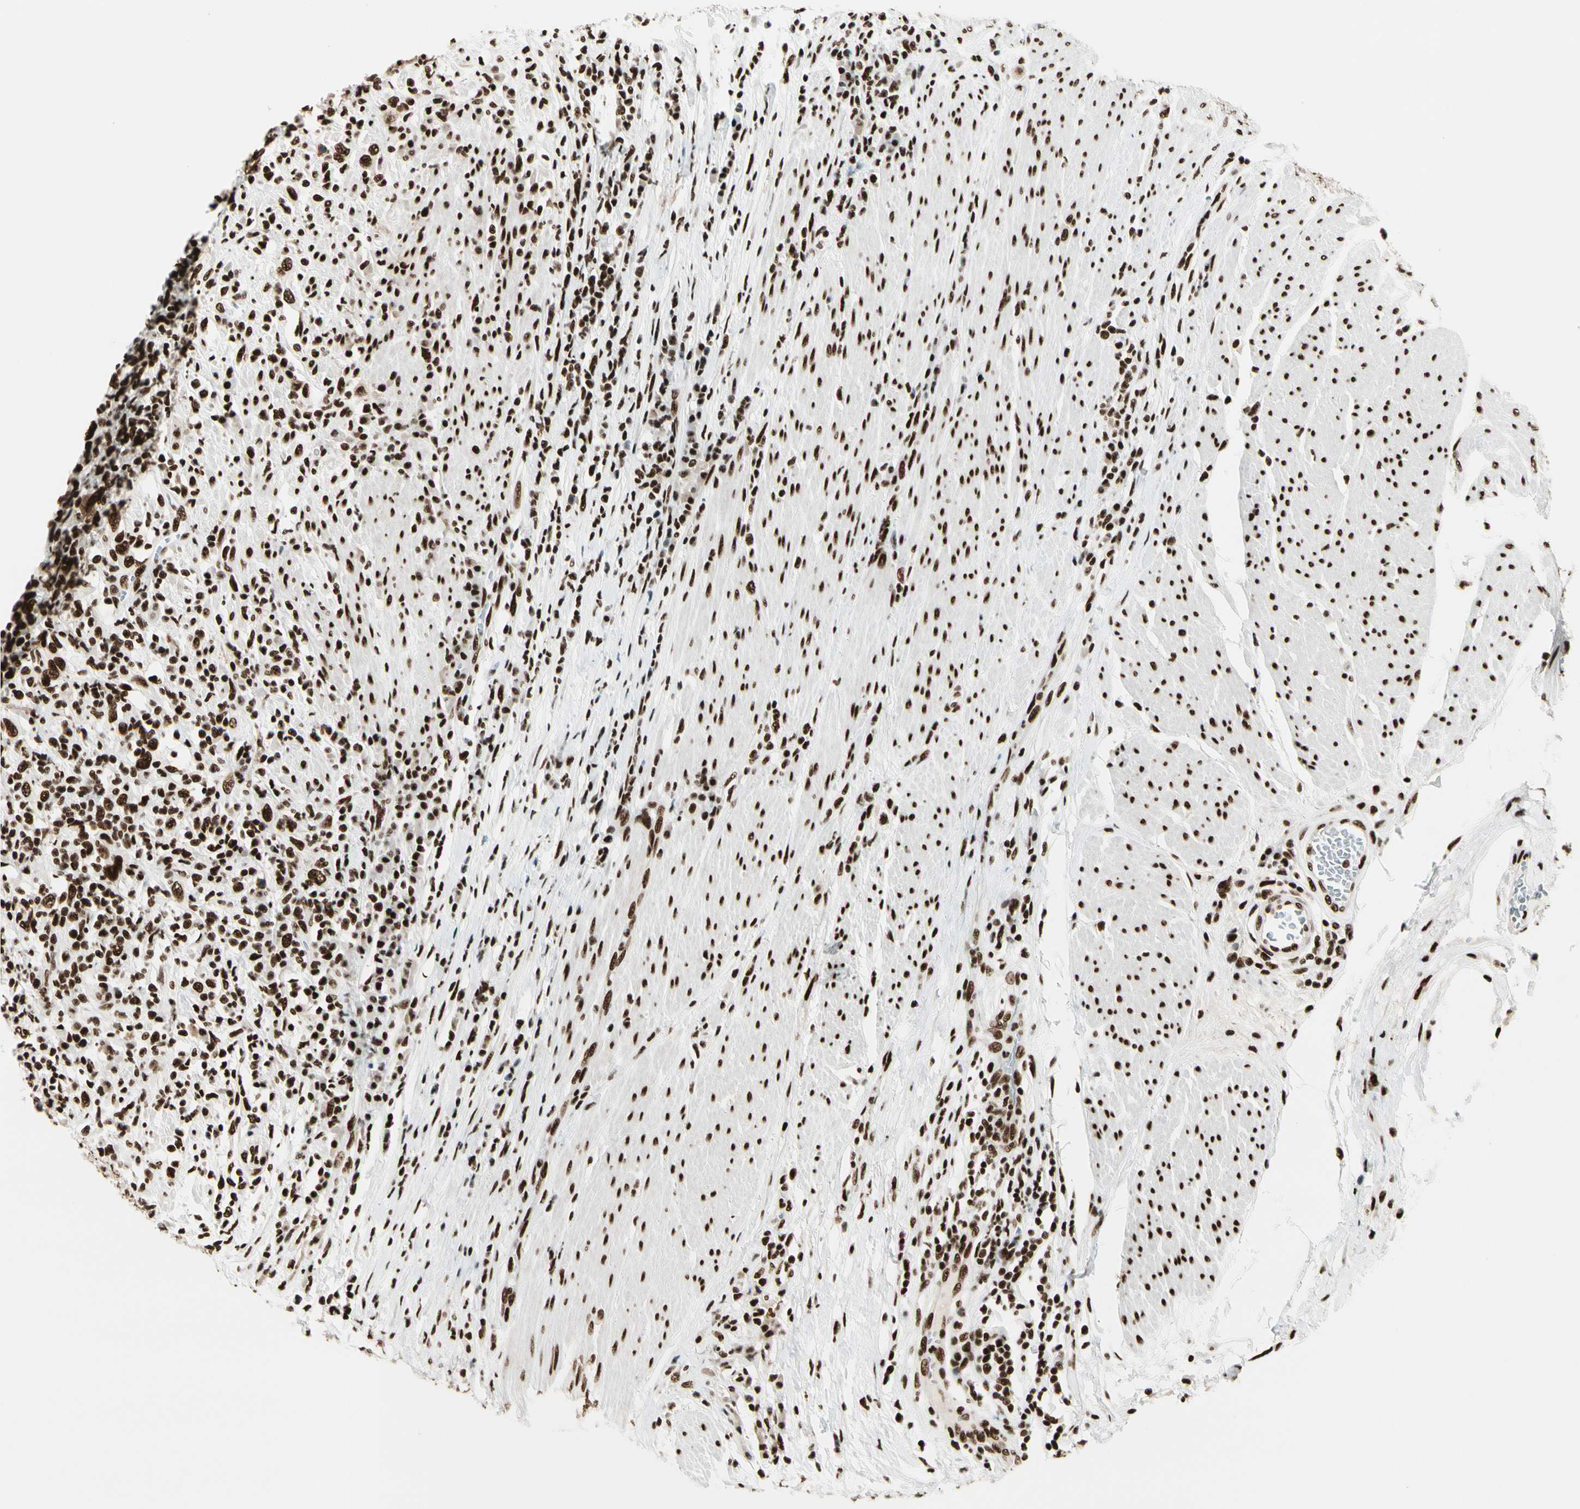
{"staining": {"intensity": "strong", "quantity": ">75%", "location": "nuclear"}, "tissue": "urothelial cancer", "cell_type": "Tumor cells", "image_type": "cancer", "snomed": [{"axis": "morphology", "description": "Urothelial carcinoma, High grade"}, {"axis": "topography", "description": "Urinary bladder"}], "caption": "The image demonstrates immunohistochemical staining of urothelial carcinoma (high-grade). There is strong nuclear expression is appreciated in about >75% of tumor cells. (IHC, brightfield microscopy, high magnification).", "gene": "CCAR1", "patient": {"sex": "male", "age": 61}}